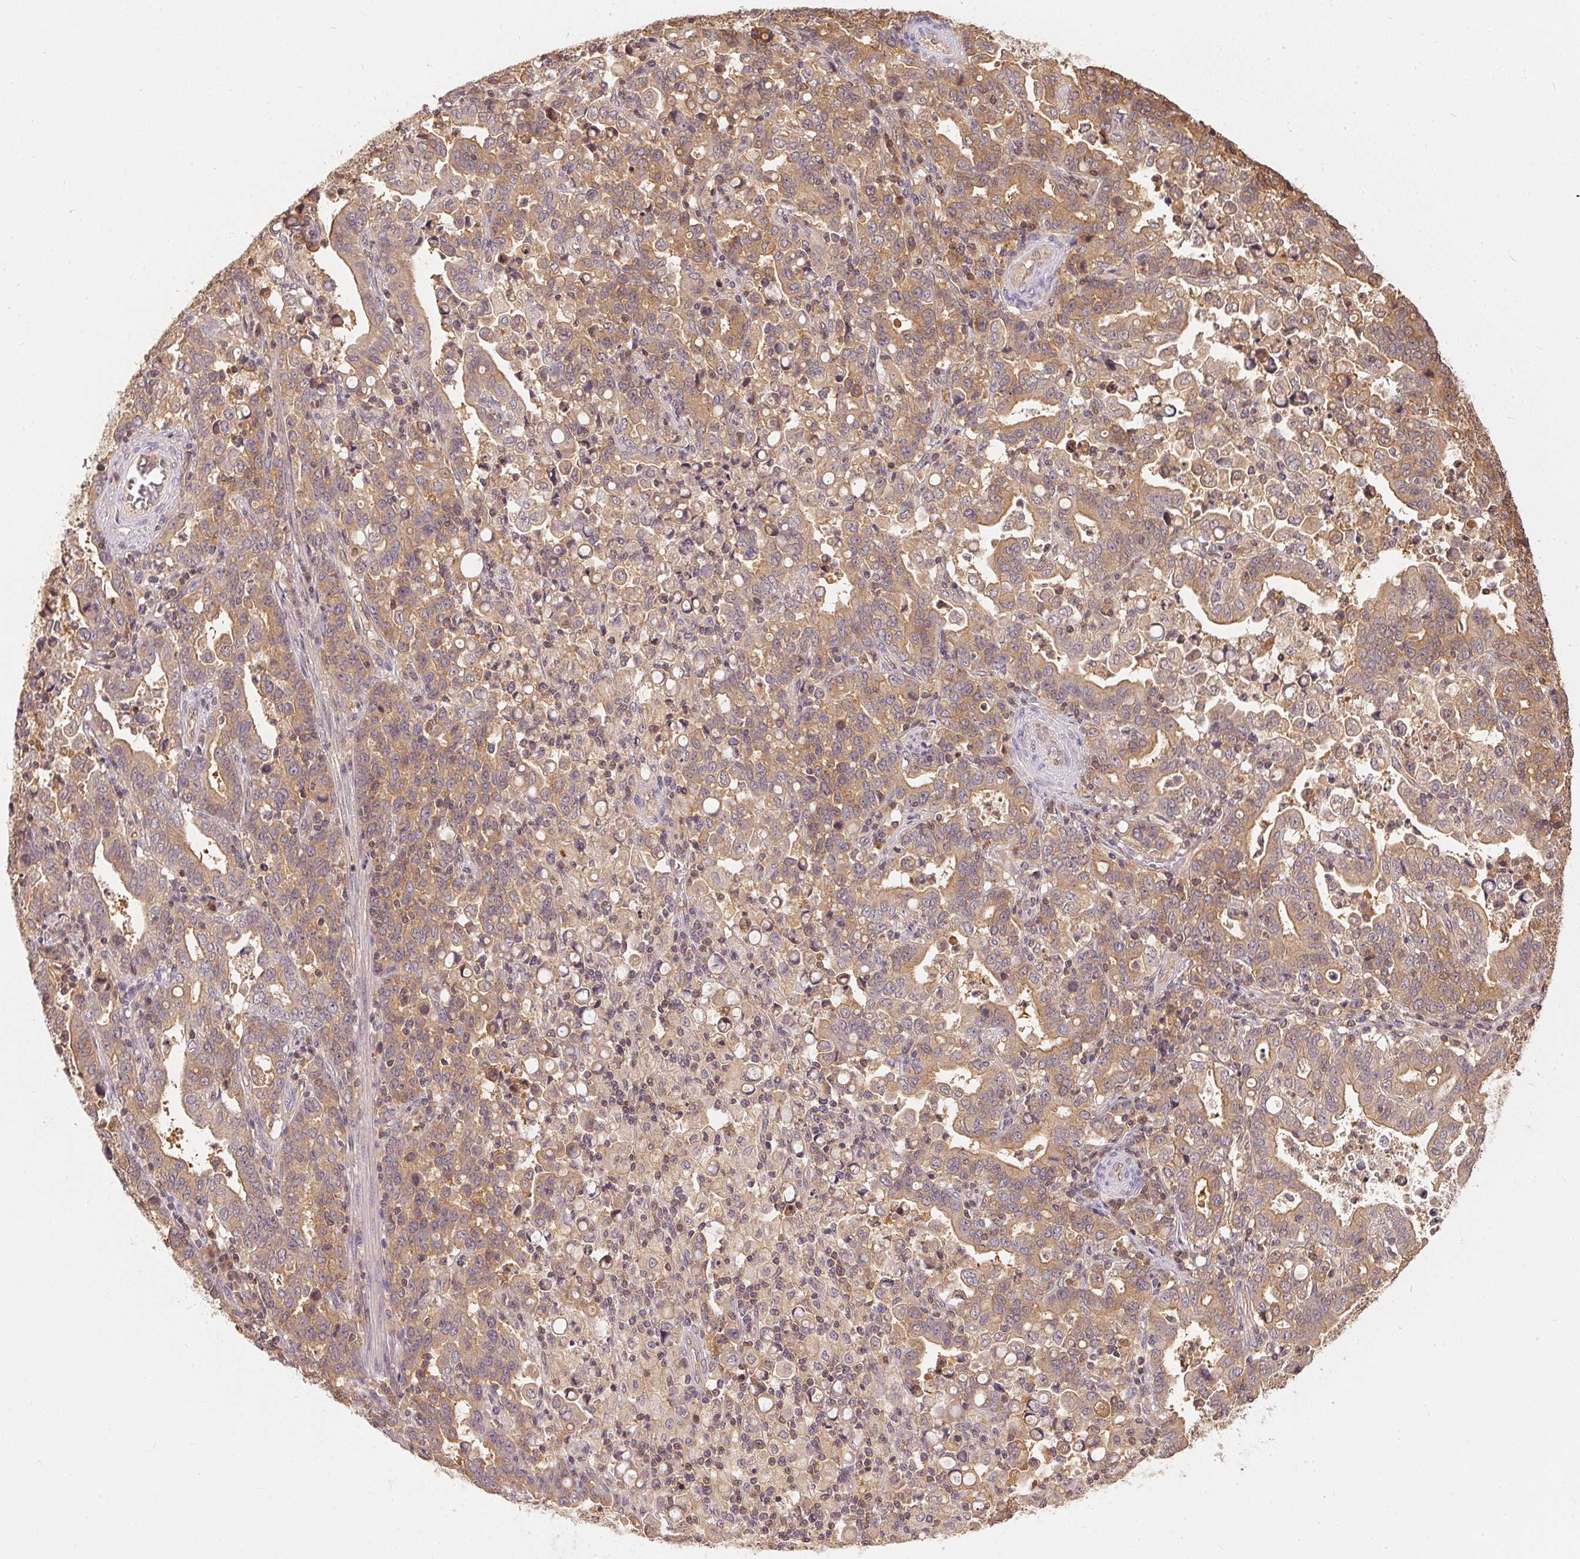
{"staining": {"intensity": "weak", "quantity": ">75%", "location": "cytoplasmic/membranous"}, "tissue": "stomach cancer", "cell_type": "Tumor cells", "image_type": "cancer", "snomed": [{"axis": "morphology", "description": "Adenocarcinoma, NOS"}, {"axis": "topography", "description": "Stomach, upper"}], "caption": "Immunohistochemistry of human adenocarcinoma (stomach) shows low levels of weak cytoplasmic/membranous expression in approximately >75% of tumor cells.", "gene": "BLMH", "patient": {"sex": "male", "age": 69}}